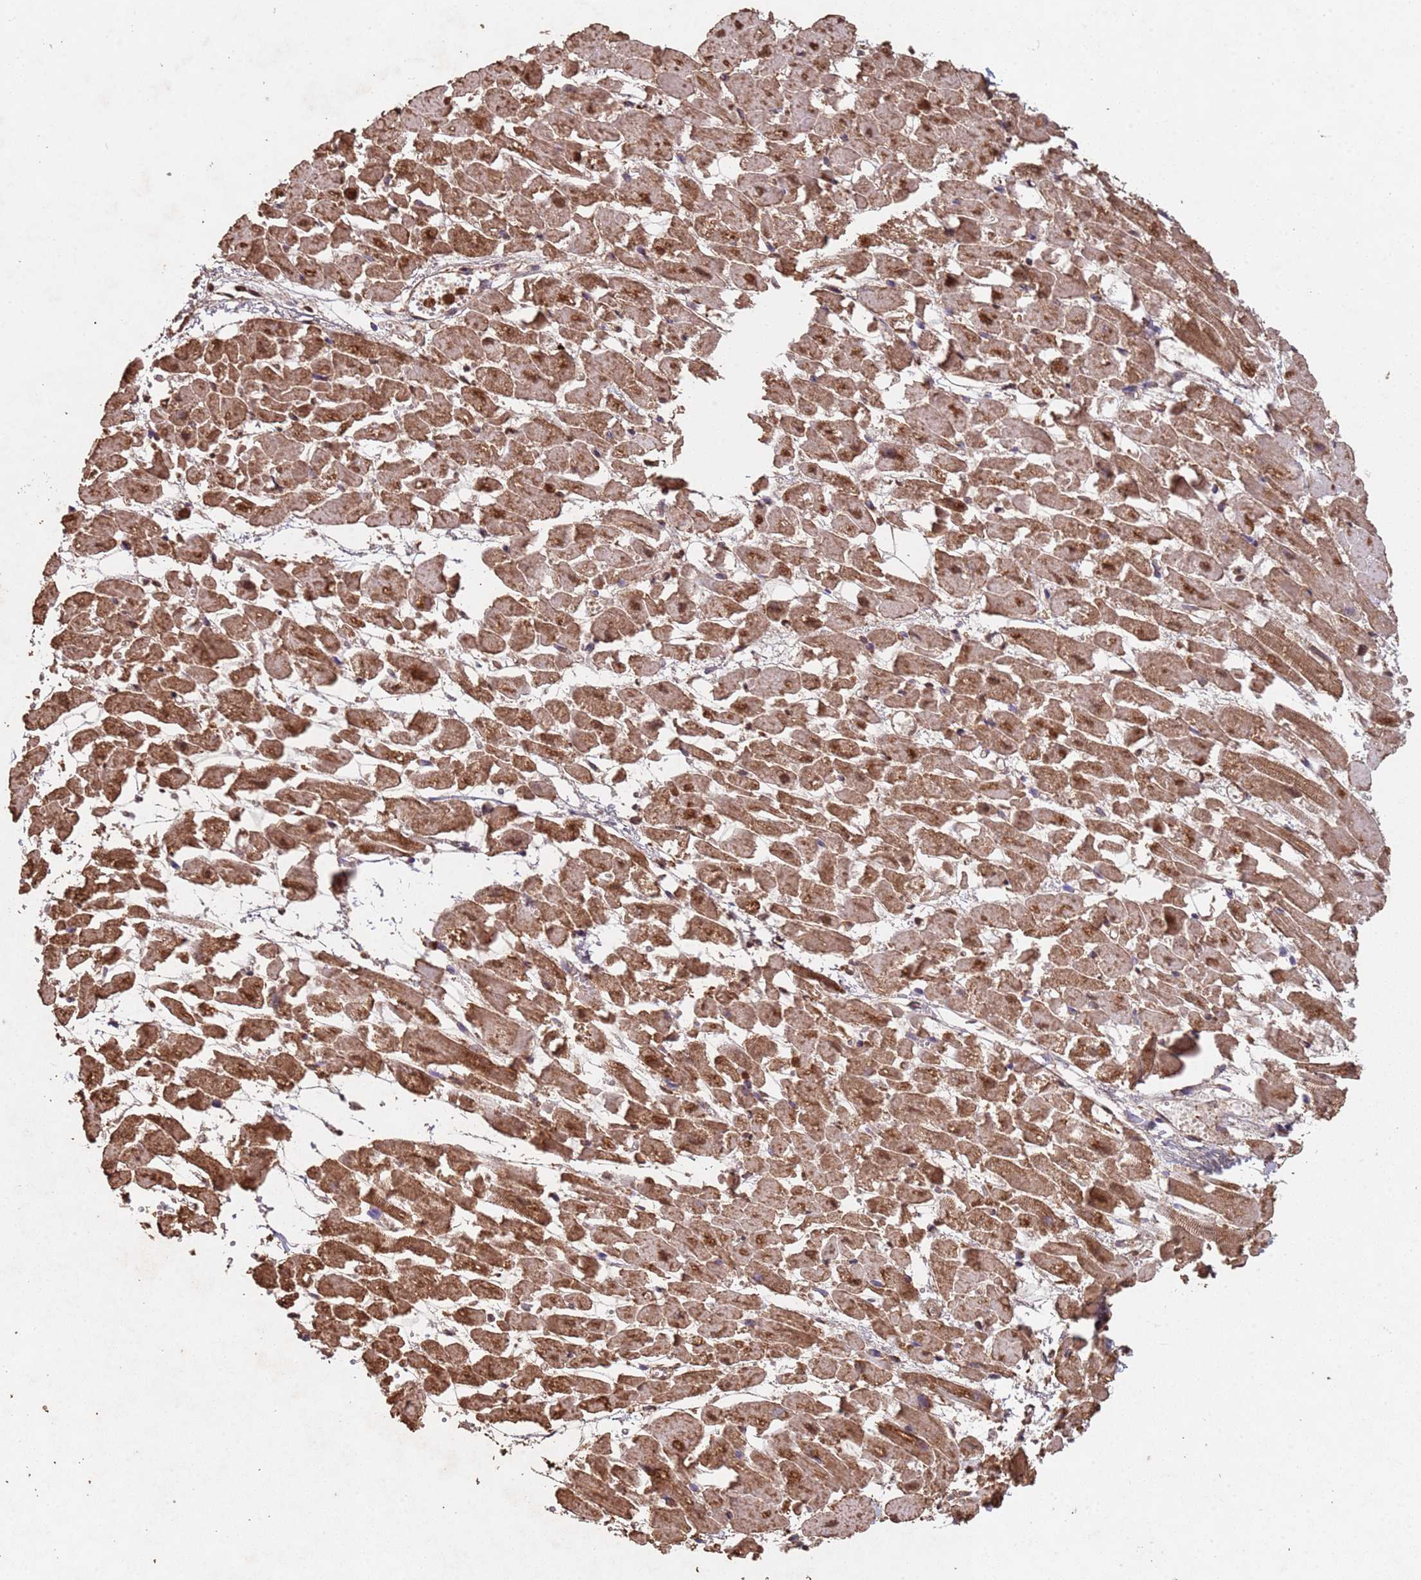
{"staining": {"intensity": "strong", "quantity": ">75%", "location": "cytoplasmic/membranous,nuclear"}, "tissue": "heart muscle", "cell_type": "Cardiomyocytes", "image_type": "normal", "snomed": [{"axis": "morphology", "description": "Normal tissue, NOS"}, {"axis": "topography", "description": "Heart"}], "caption": "Heart muscle stained with DAB immunohistochemistry demonstrates high levels of strong cytoplasmic/membranous,nuclear positivity in approximately >75% of cardiomyocytes.", "gene": "HDAC10", "patient": {"sex": "female", "age": 64}}